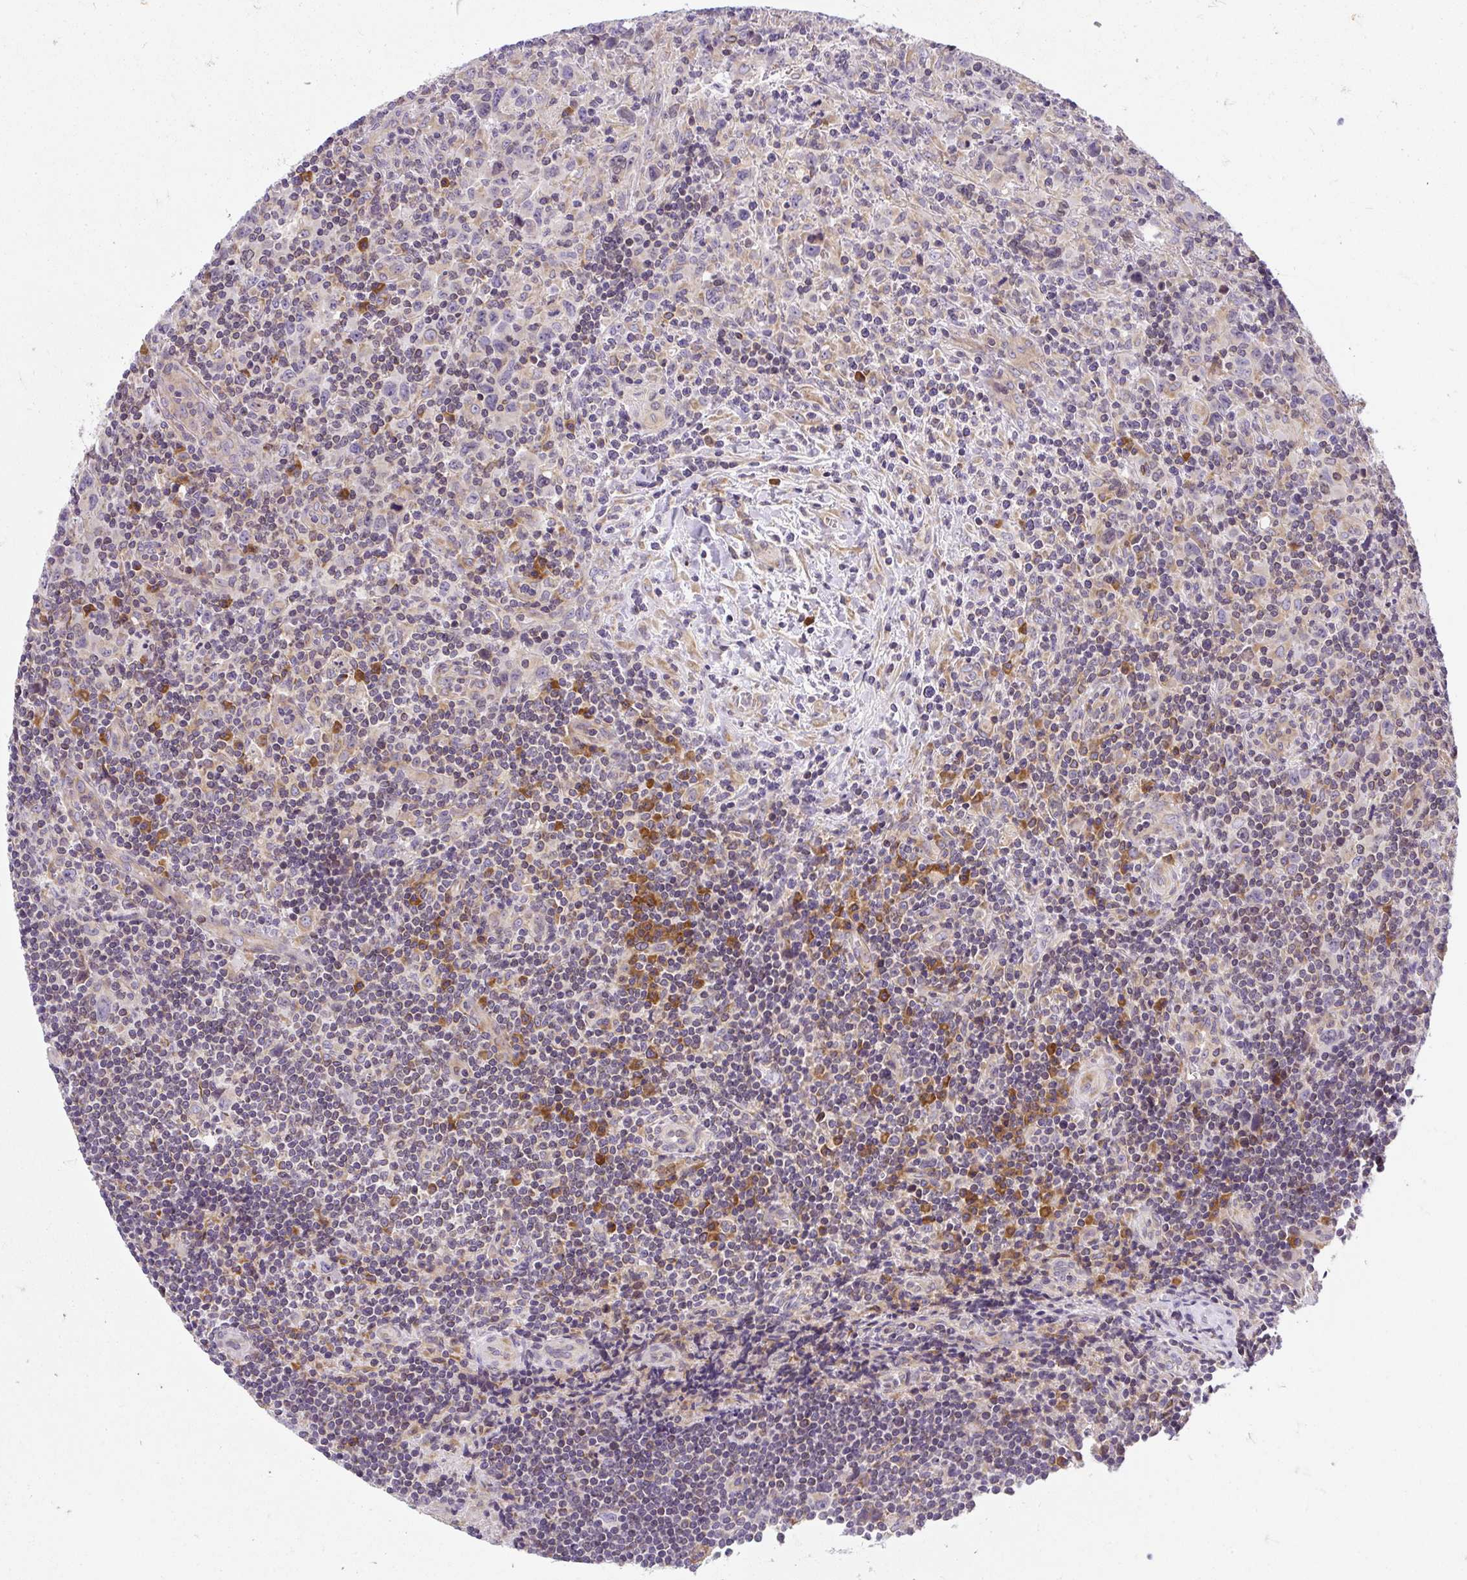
{"staining": {"intensity": "negative", "quantity": "none", "location": "none"}, "tissue": "lymphoma", "cell_type": "Tumor cells", "image_type": "cancer", "snomed": [{"axis": "morphology", "description": "Hodgkin's disease, NOS"}, {"axis": "topography", "description": "Lymph node"}], "caption": "Photomicrograph shows no significant protein staining in tumor cells of lymphoma.", "gene": "CYP20A1", "patient": {"sex": "female", "age": 18}}